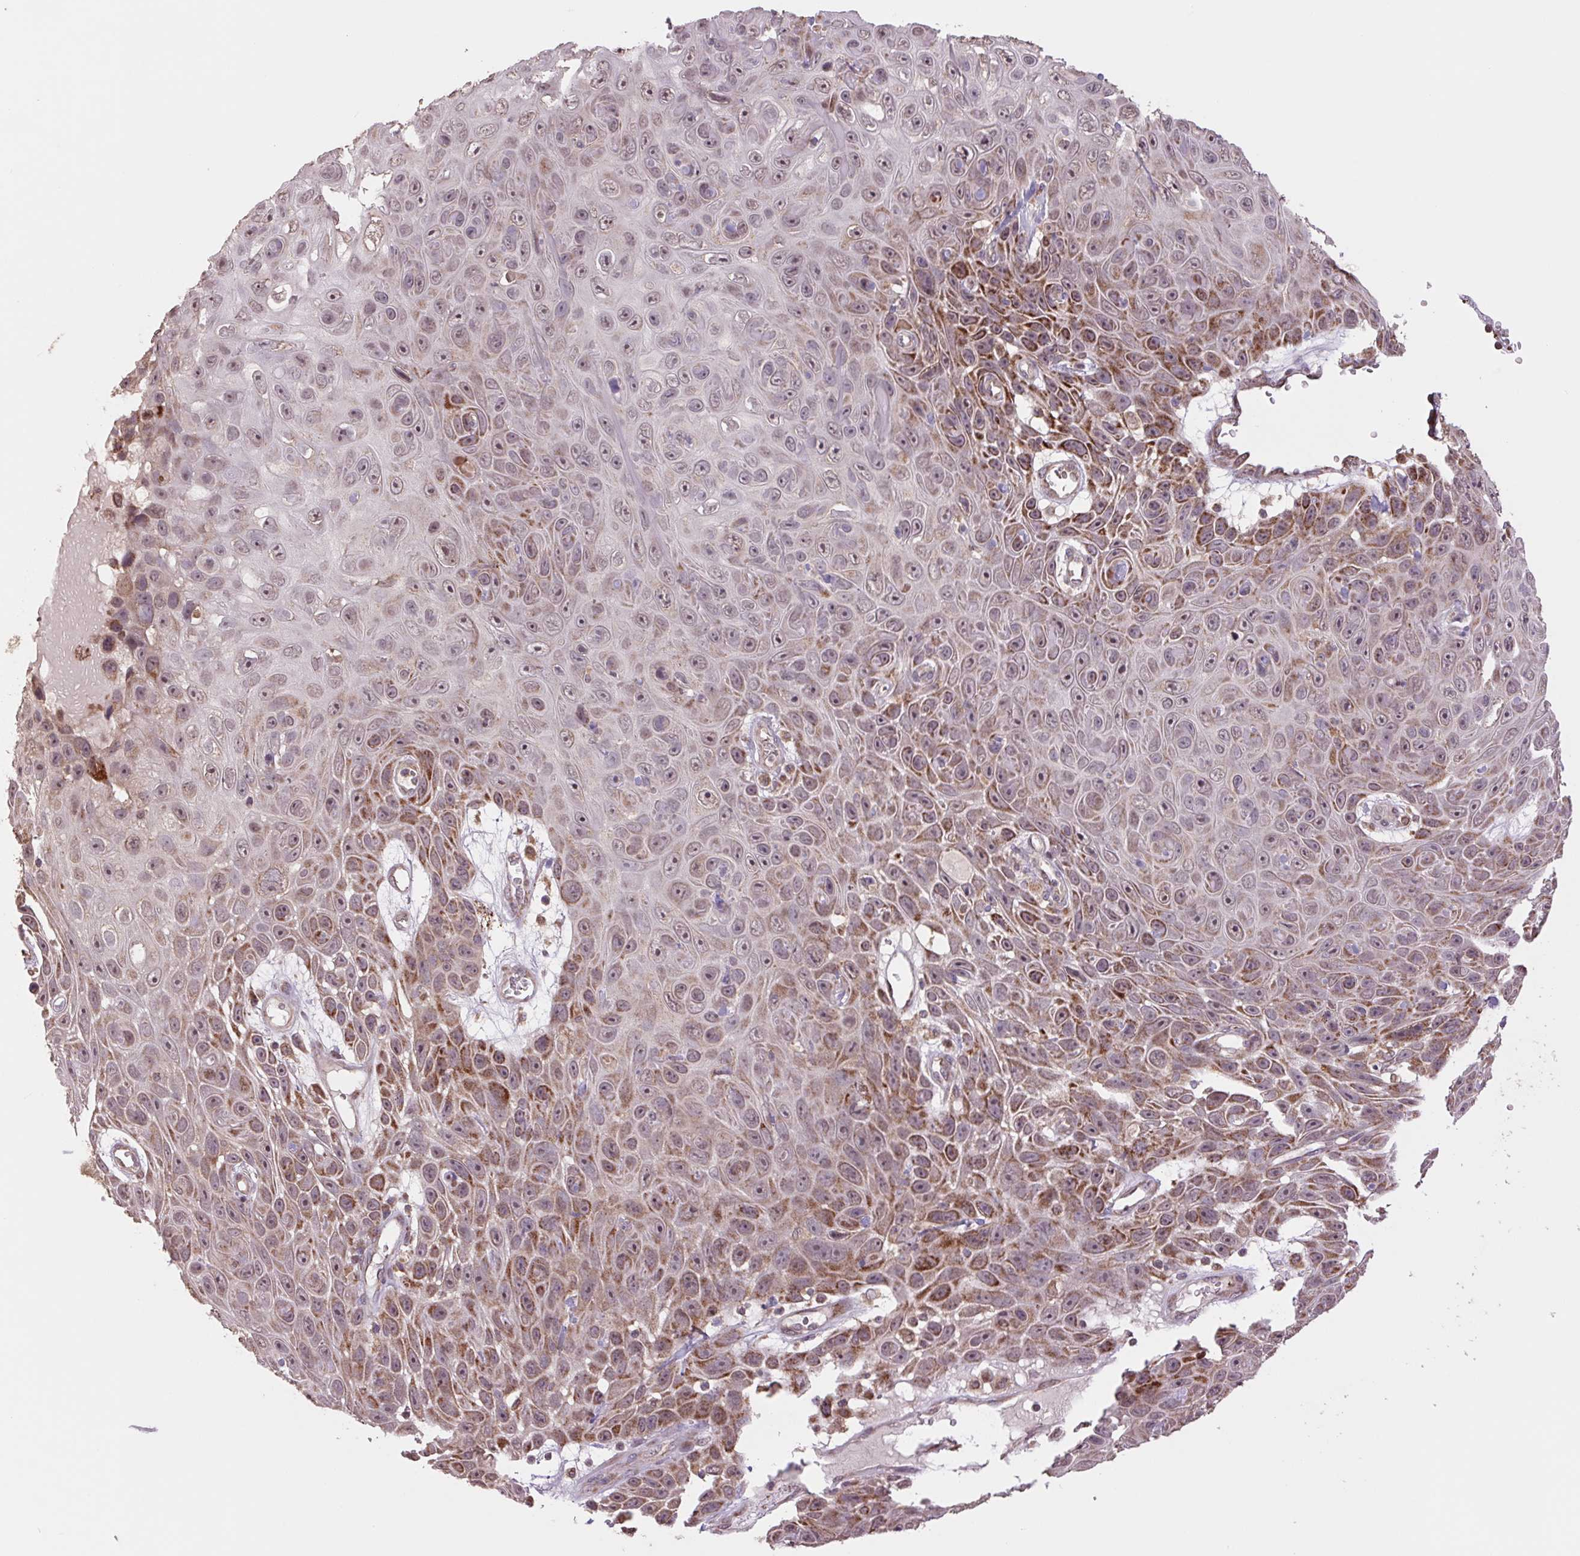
{"staining": {"intensity": "moderate", "quantity": "25%-75%", "location": "cytoplasmic/membranous"}, "tissue": "skin cancer", "cell_type": "Tumor cells", "image_type": "cancer", "snomed": [{"axis": "morphology", "description": "Squamous cell carcinoma, NOS"}, {"axis": "topography", "description": "Skin"}], "caption": "Skin cancer was stained to show a protein in brown. There is medium levels of moderate cytoplasmic/membranous positivity in approximately 25%-75% of tumor cells.", "gene": "TMEM160", "patient": {"sex": "male", "age": 82}}